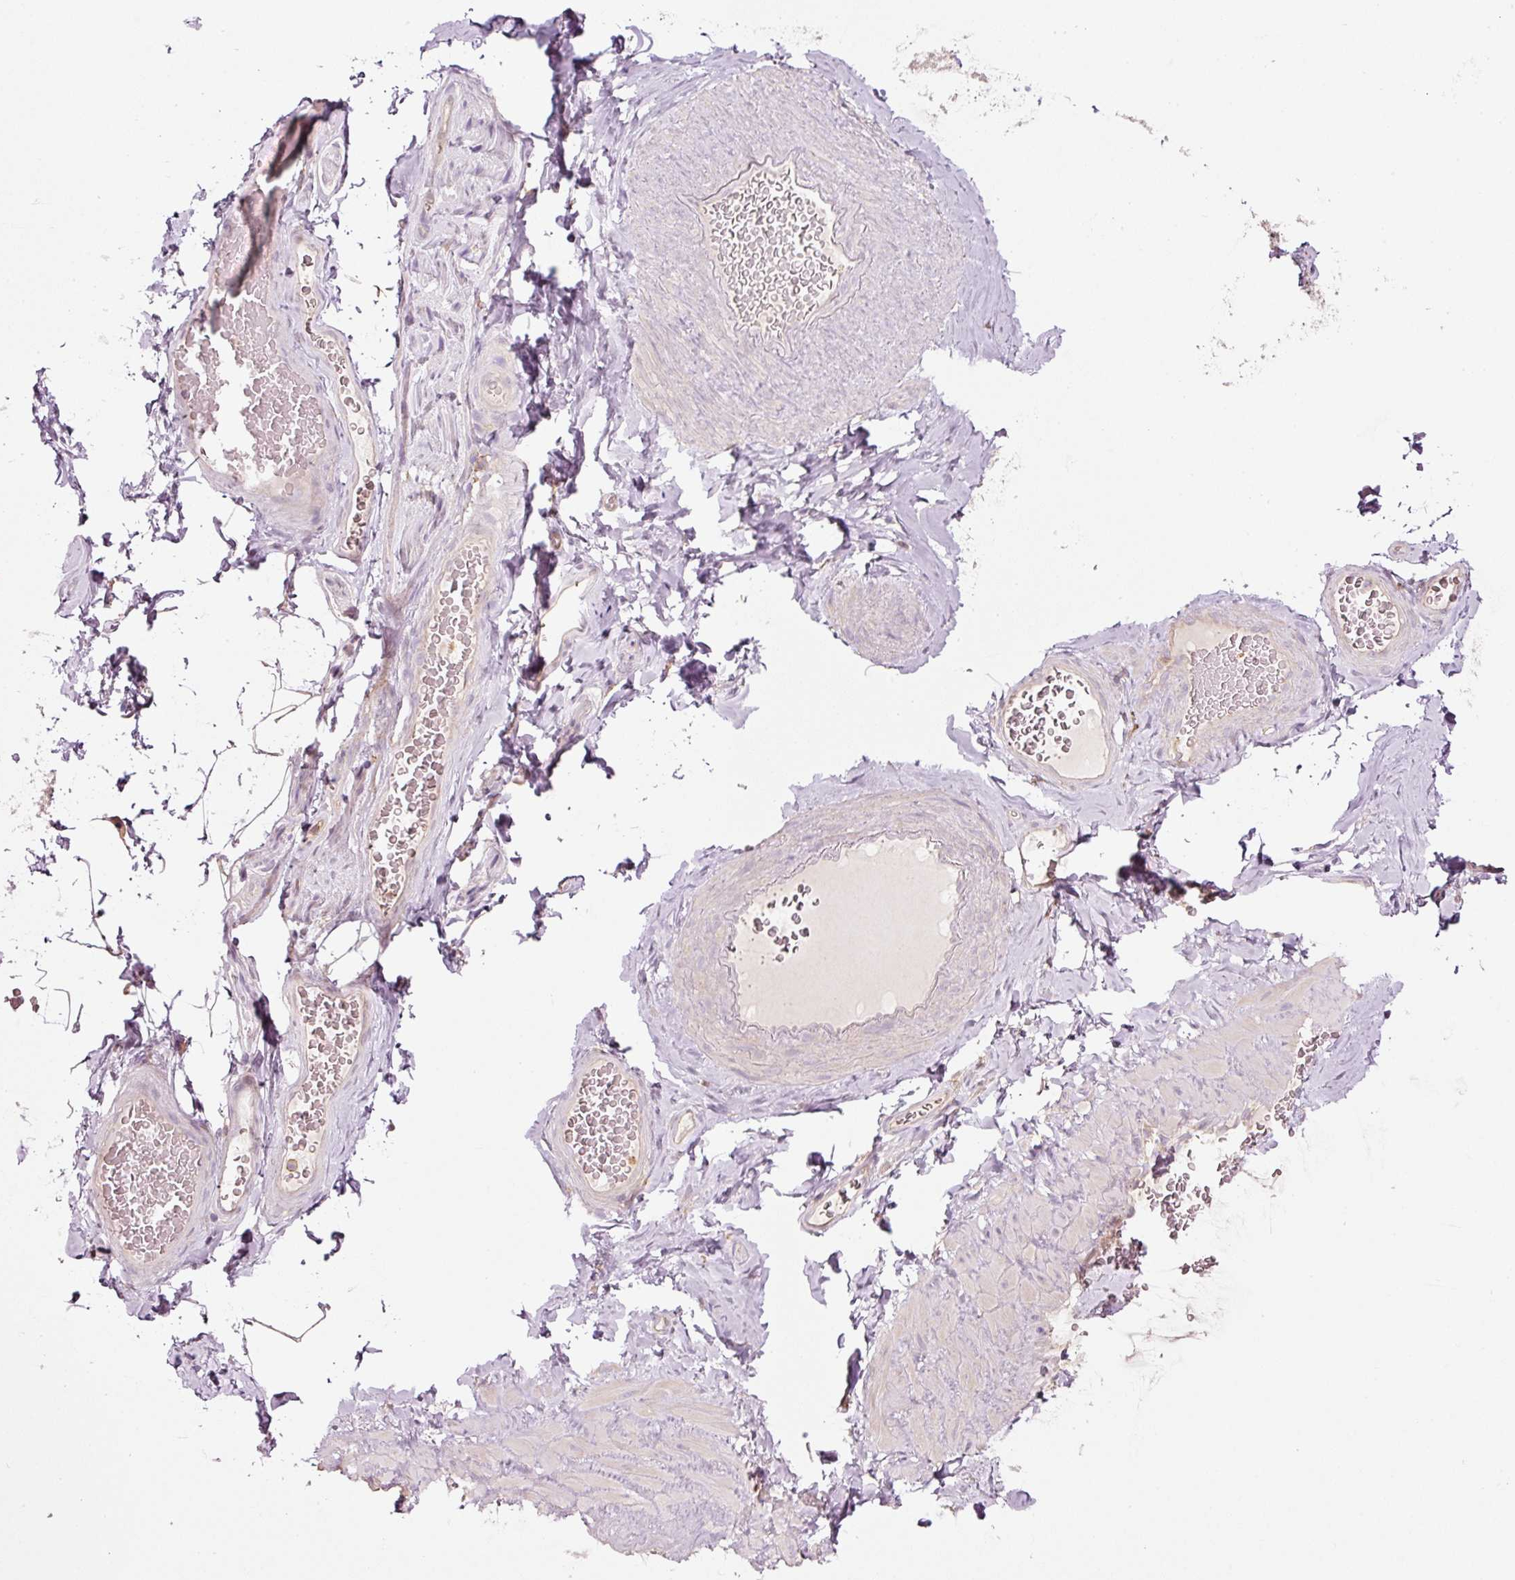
{"staining": {"intensity": "negative", "quantity": "none", "location": "none"}, "tissue": "adipose tissue", "cell_type": "Adipocytes", "image_type": "normal", "snomed": [{"axis": "morphology", "description": "Normal tissue, NOS"}, {"axis": "topography", "description": "Vascular tissue"}, {"axis": "topography", "description": "Peripheral nerve tissue"}], "caption": "A high-resolution photomicrograph shows immunohistochemistry (IHC) staining of unremarkable adipose tissue, which reveals no significant expression in adipocytes.", "gene": "SIPA1", "patient": {"sex": "male", "age": 41}}